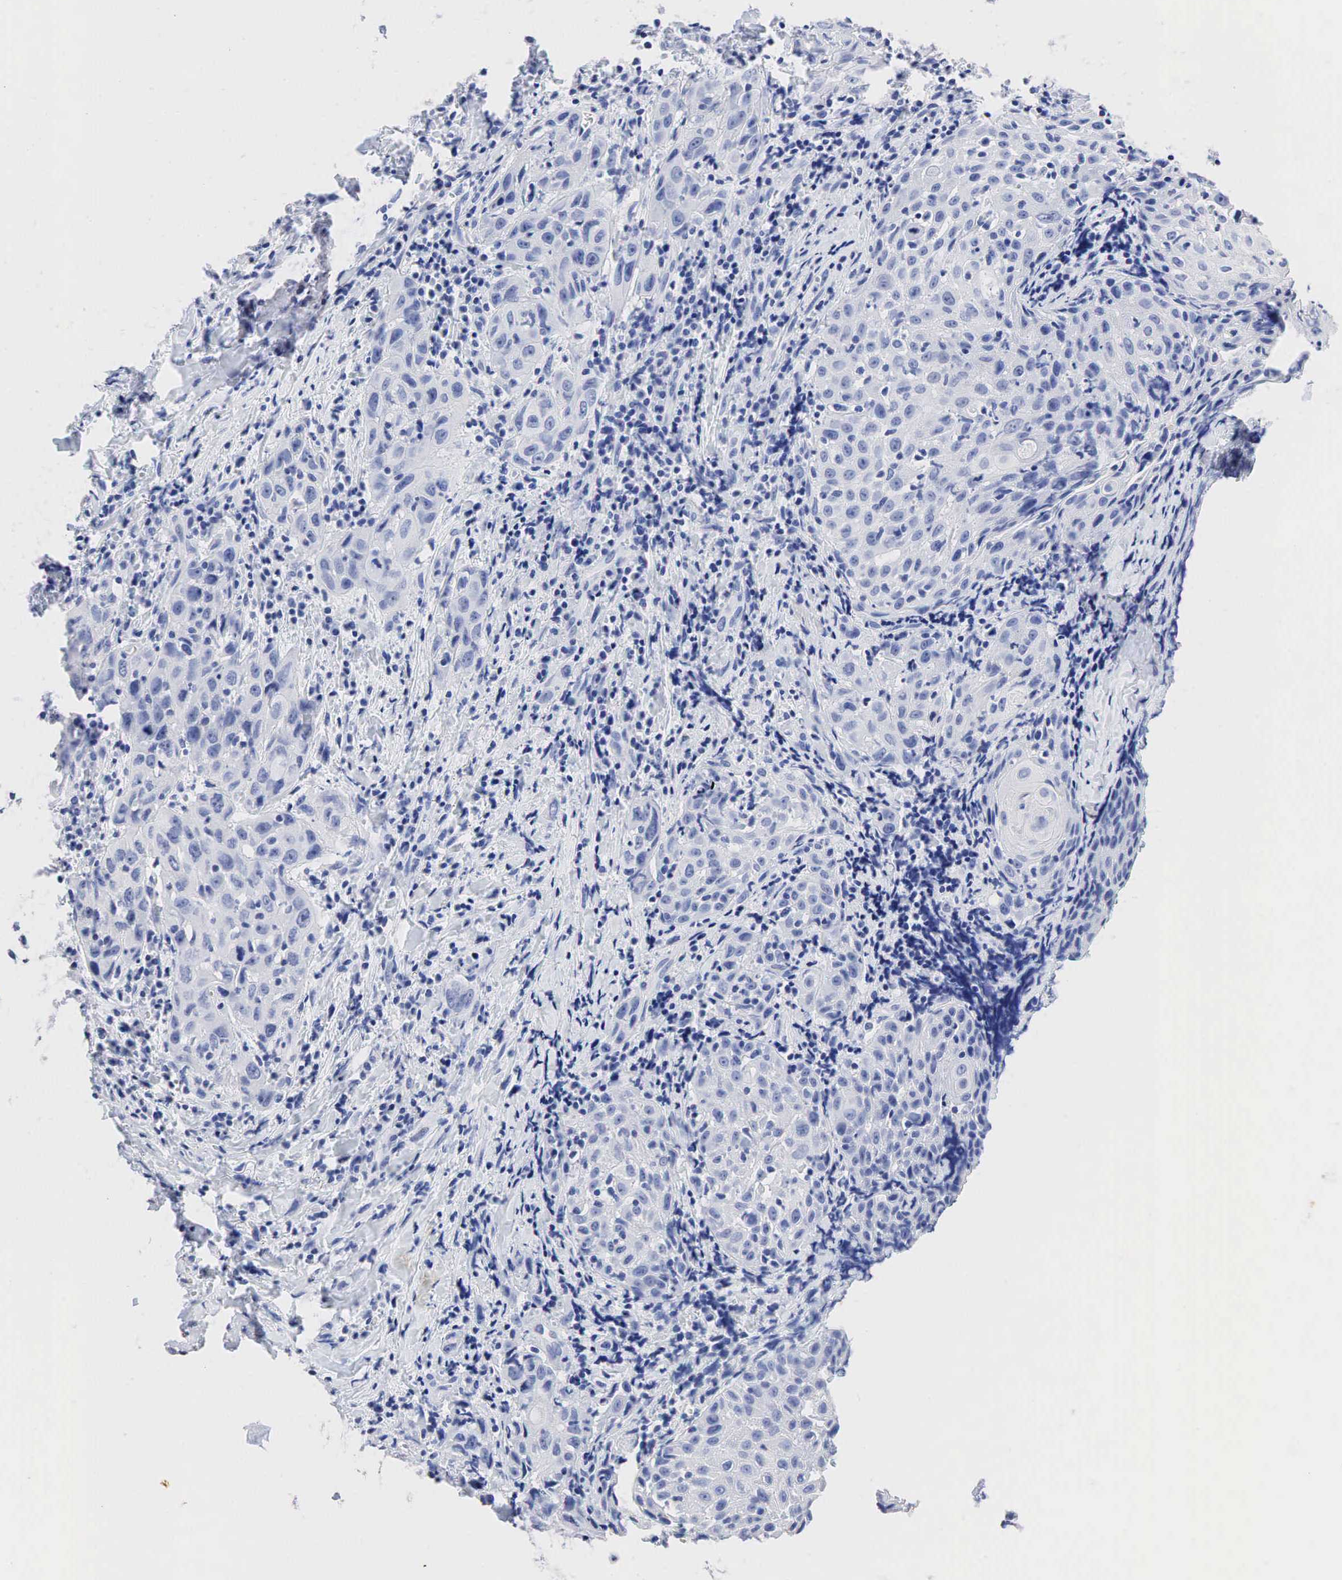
{"staining": {"intensity": "negative", "quantity": "none", "location": "none"}, "tissue": "head and neck cancer", "cell_type": "Tumor cells", "image_type": "cancer", "snomed": [{"axis": "morphology", "description": "Squamous cell carcinoma, NOS"}, {"axis": "topography", "description": "Oral tissue"}, {"axis": "topography", "description": "Head-Neck"}], "caption": "This is a photomicrograph of IHC staining of head and neck cancer (squamous cell carcinoma), which shows no expression in tumor cells. Brightfield microscopy of IHC stained with DAB (3,3'-diaminobenzidine) (brown) and hematoxylin (blue), captured at high magnification.", "gene": "SST", "patient": {"sex": "female", "age": 82}}